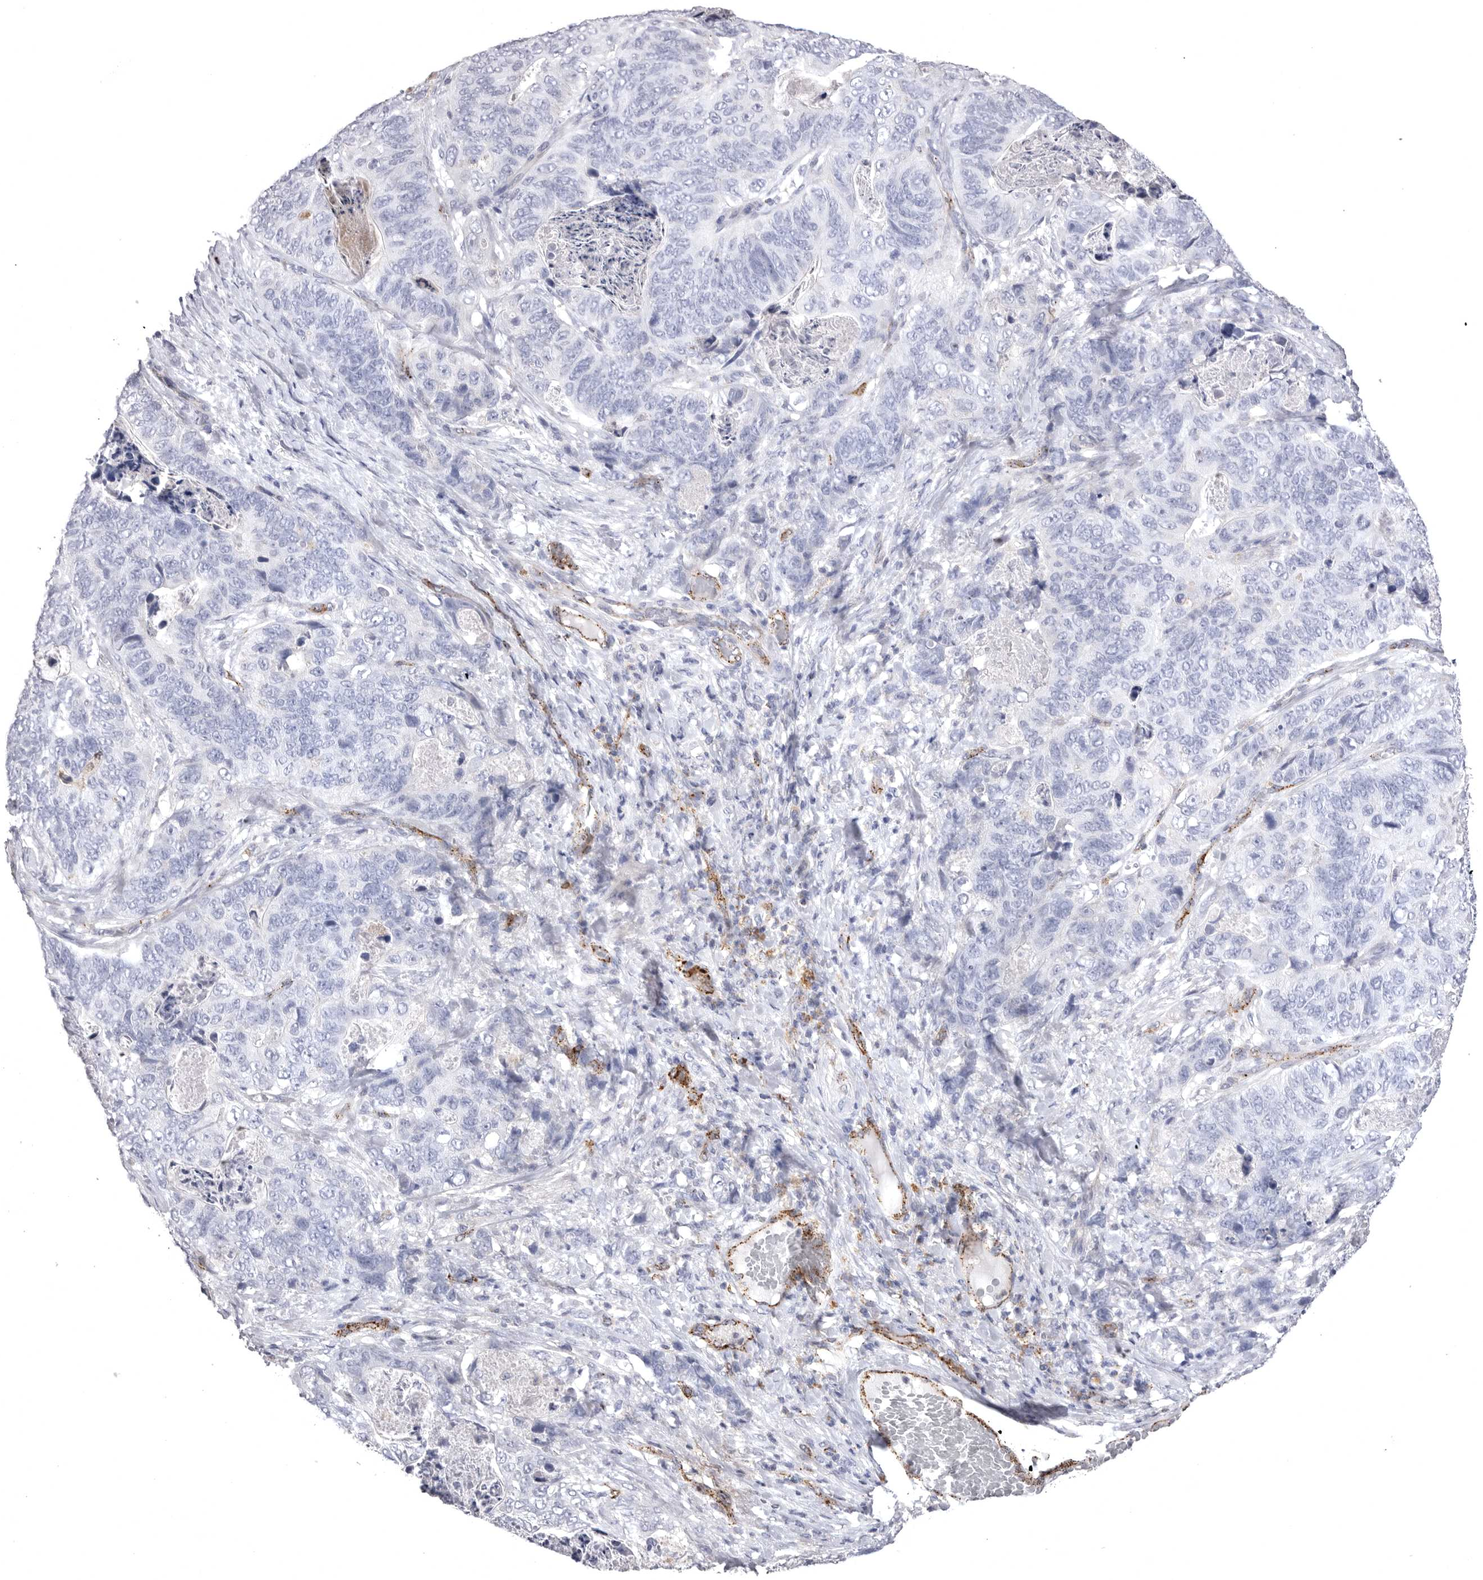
{"staining": {"intensity": "negative", "quantity": "none", "location": "none"}, "tissue": "stomach cancer", "cell_type": "Tumor cells", "image_type": "cancer", "snomed": [{"axis": "morphology", "description": "Normal tissue, NOS"}, {"axis": "morphology", "description": "Adenocarcinoma, NOS"}, {"axis": "topography", "description": "Stomach"}], "caption": "Photomicrograph shows no protein staining in tumor cells of adenocarcinoma (stomach) tissue.", "gene": "PSPN", "patient": {"sex": "female", "age": 89}}